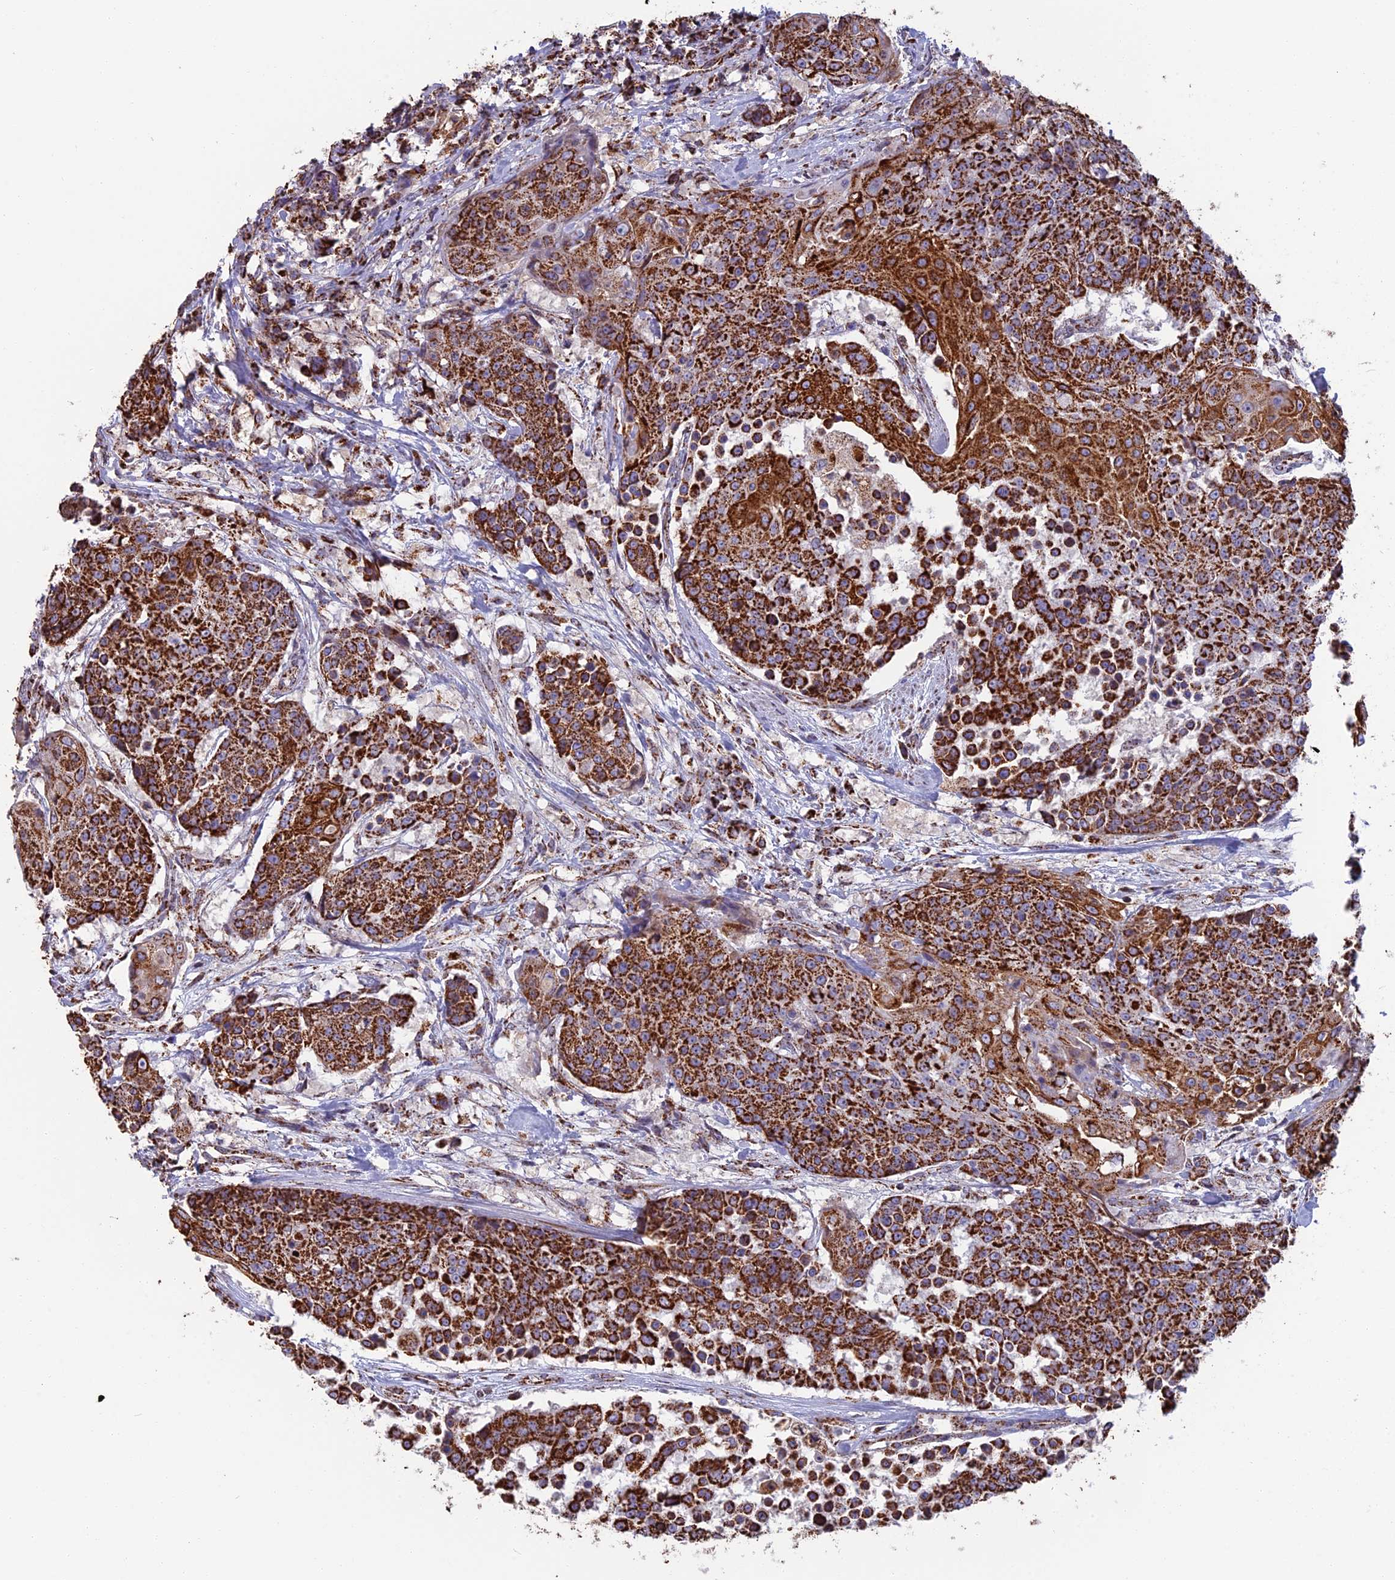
{"staining": {"intensity": "strong", "quantity": ">75%", "location": "cytoplasmic/membranous"}, "tissue": "urothelial cancer", "cell_type": "Tumor cells", "image_type": "cancer", "snomed": [{"axis": "morphology", "description": "Urothelial carcinoma, High grade"}, {"axis": "topography", "description": "Urinary bladder"}], "caption": "About >75% of tumor cells in human urothelial cancer reveal strong cytoplasmic/membranous protein staining as visualized by brown immunohistochemical staining.", "gene": "CS", "patient": {"sex": "female", "age": 63}}